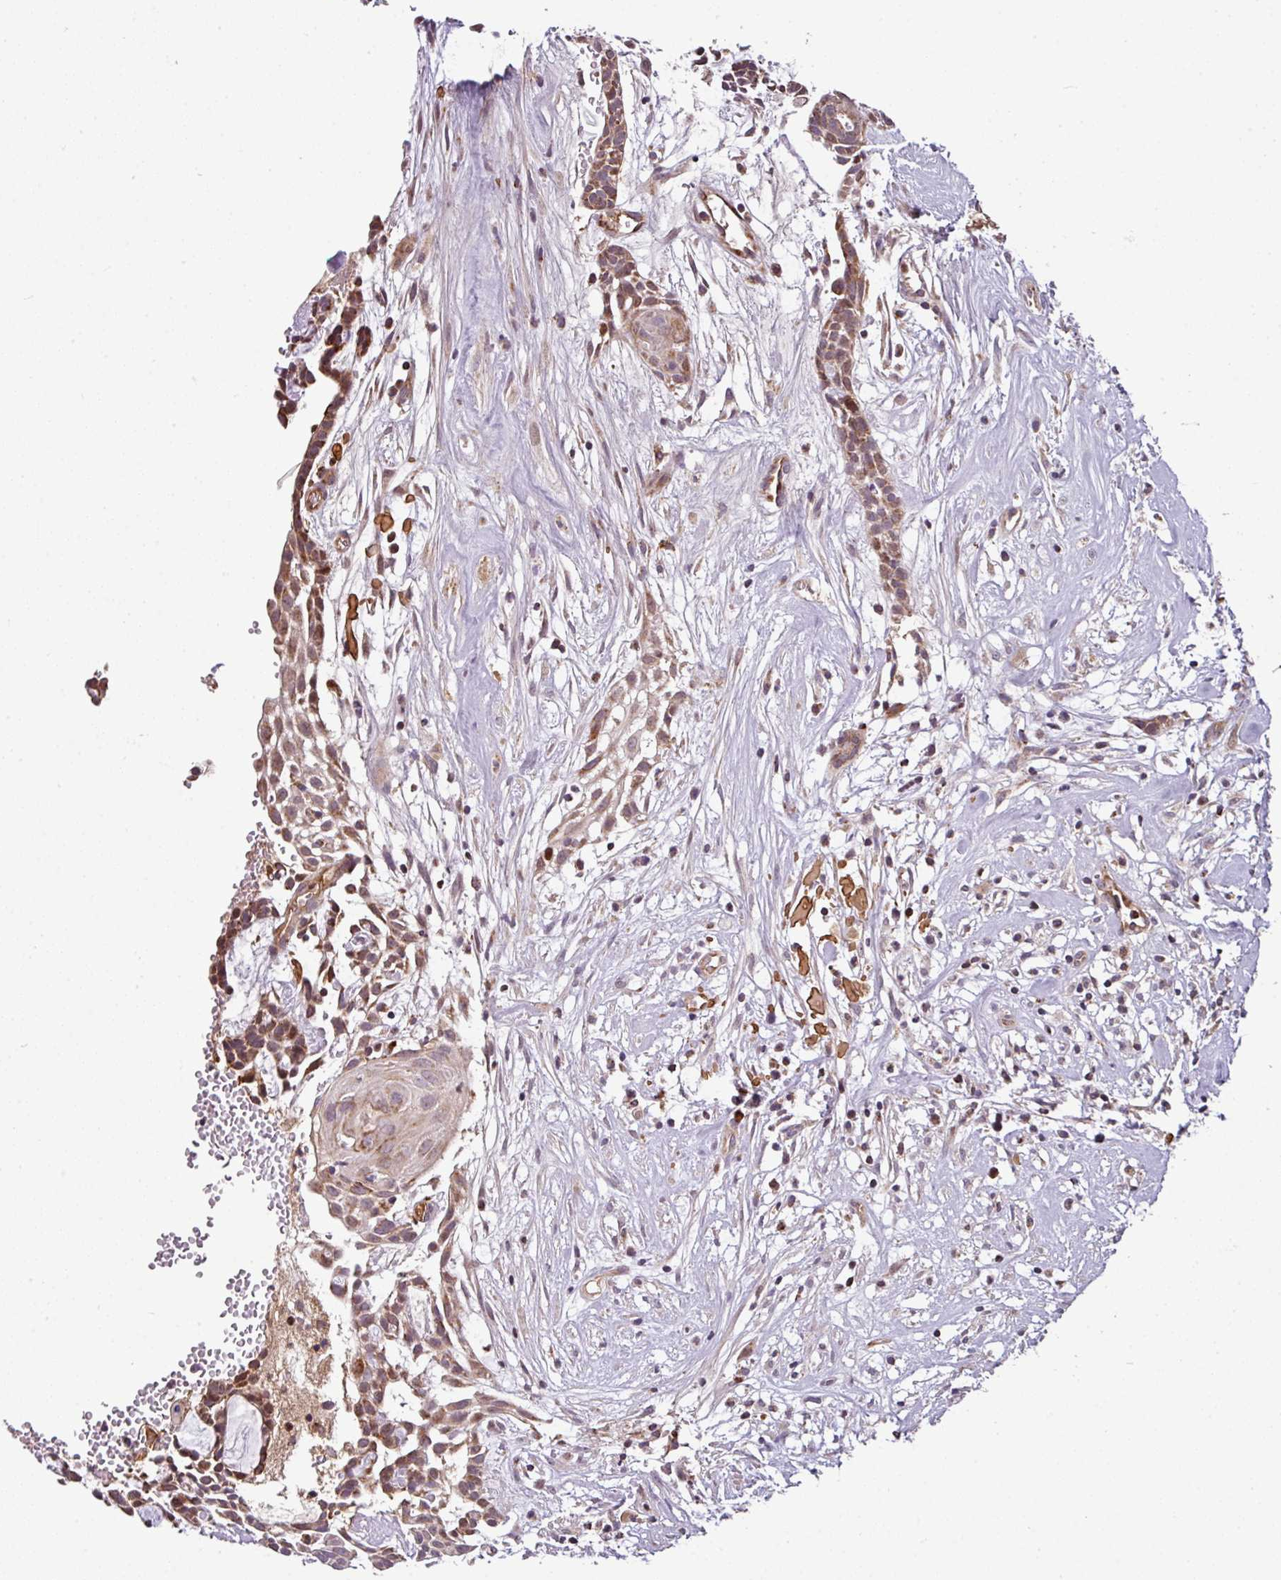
{"staining": {"intensity": "moderate", "quantity": ">75%", "location": "cytoplasmic/membranous"}, "tissue": "head and neck cancer", "cell_type": "Tumor cells", "image_type": "cancer", "snomed": [{"axis": "morphology", "description": "Adenocarcinoma, NOS"}, {"axis": "topography", "description": "Subcutis"}, {"axis": "topography", "description": "Head-Neck"}], "caption": "The image displays a brown stain indicating the presence of a protein in the cytoplasmic/membranous of tumor cells in head and neck adenocarcinoma.", "gene": "PRELID3B", "patient": {"sex": "female", "age": 73}}